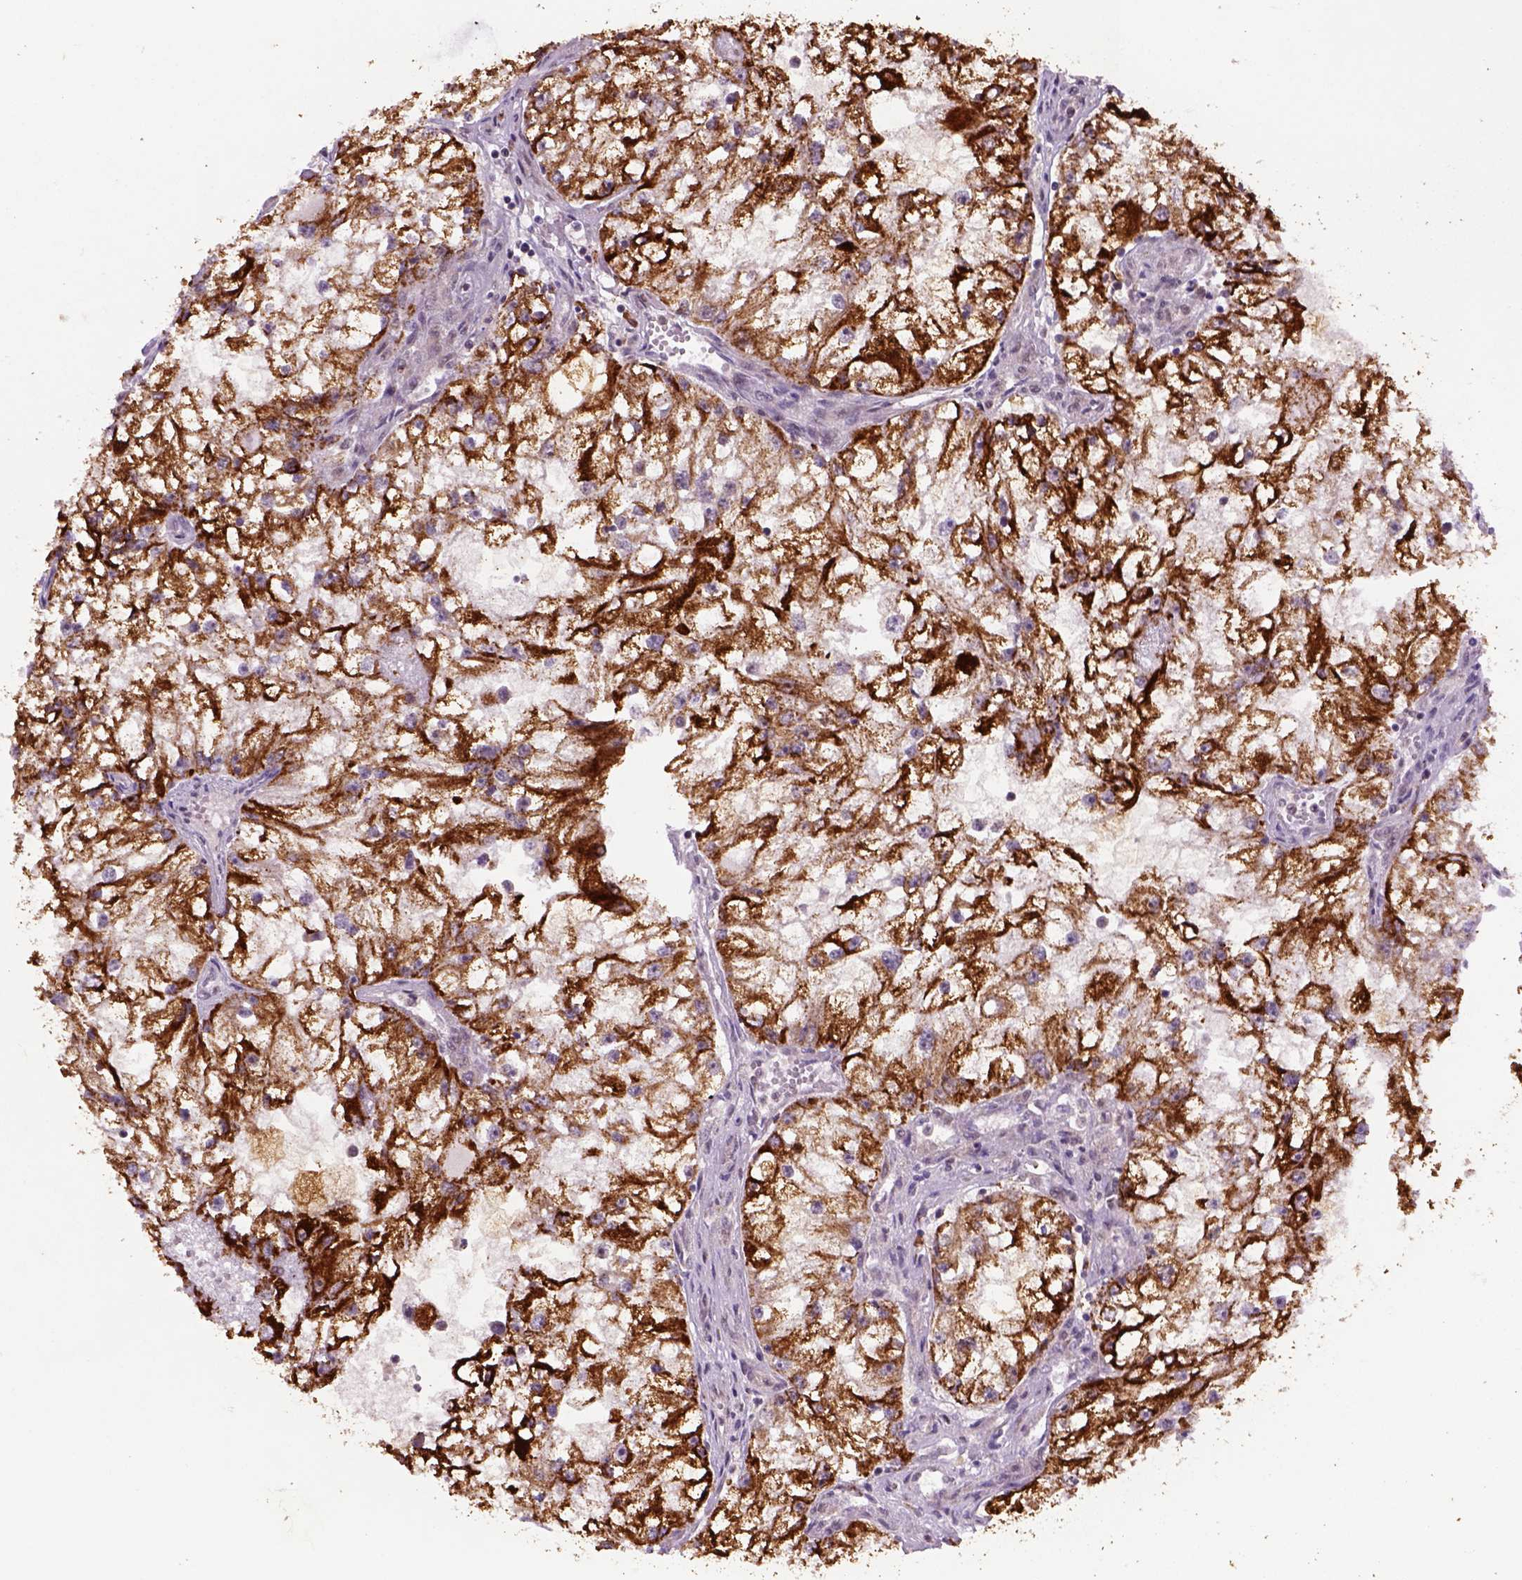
{"staining": {"intensity": "strong", "quantity": ">75%", "location": "cytoplasmic/membranous"}, "tissue": "renal cancer", "cell_type": "Tumor cells", "image_type": "cancer", "snomed": [{"axis": "morphology", "description": "Adenocarcinoma, NOS"}, {"axis": "topography", "description": "Kidney"}], "caption": "Immunohistochemical staining of adenocarcinoma (renal) shows high levels of strong cytoplasmic/membranous positivity in approximately >75% of tumor cells.", "gene": "FZD7", "patient": {"sex": "male", "age": 59}}